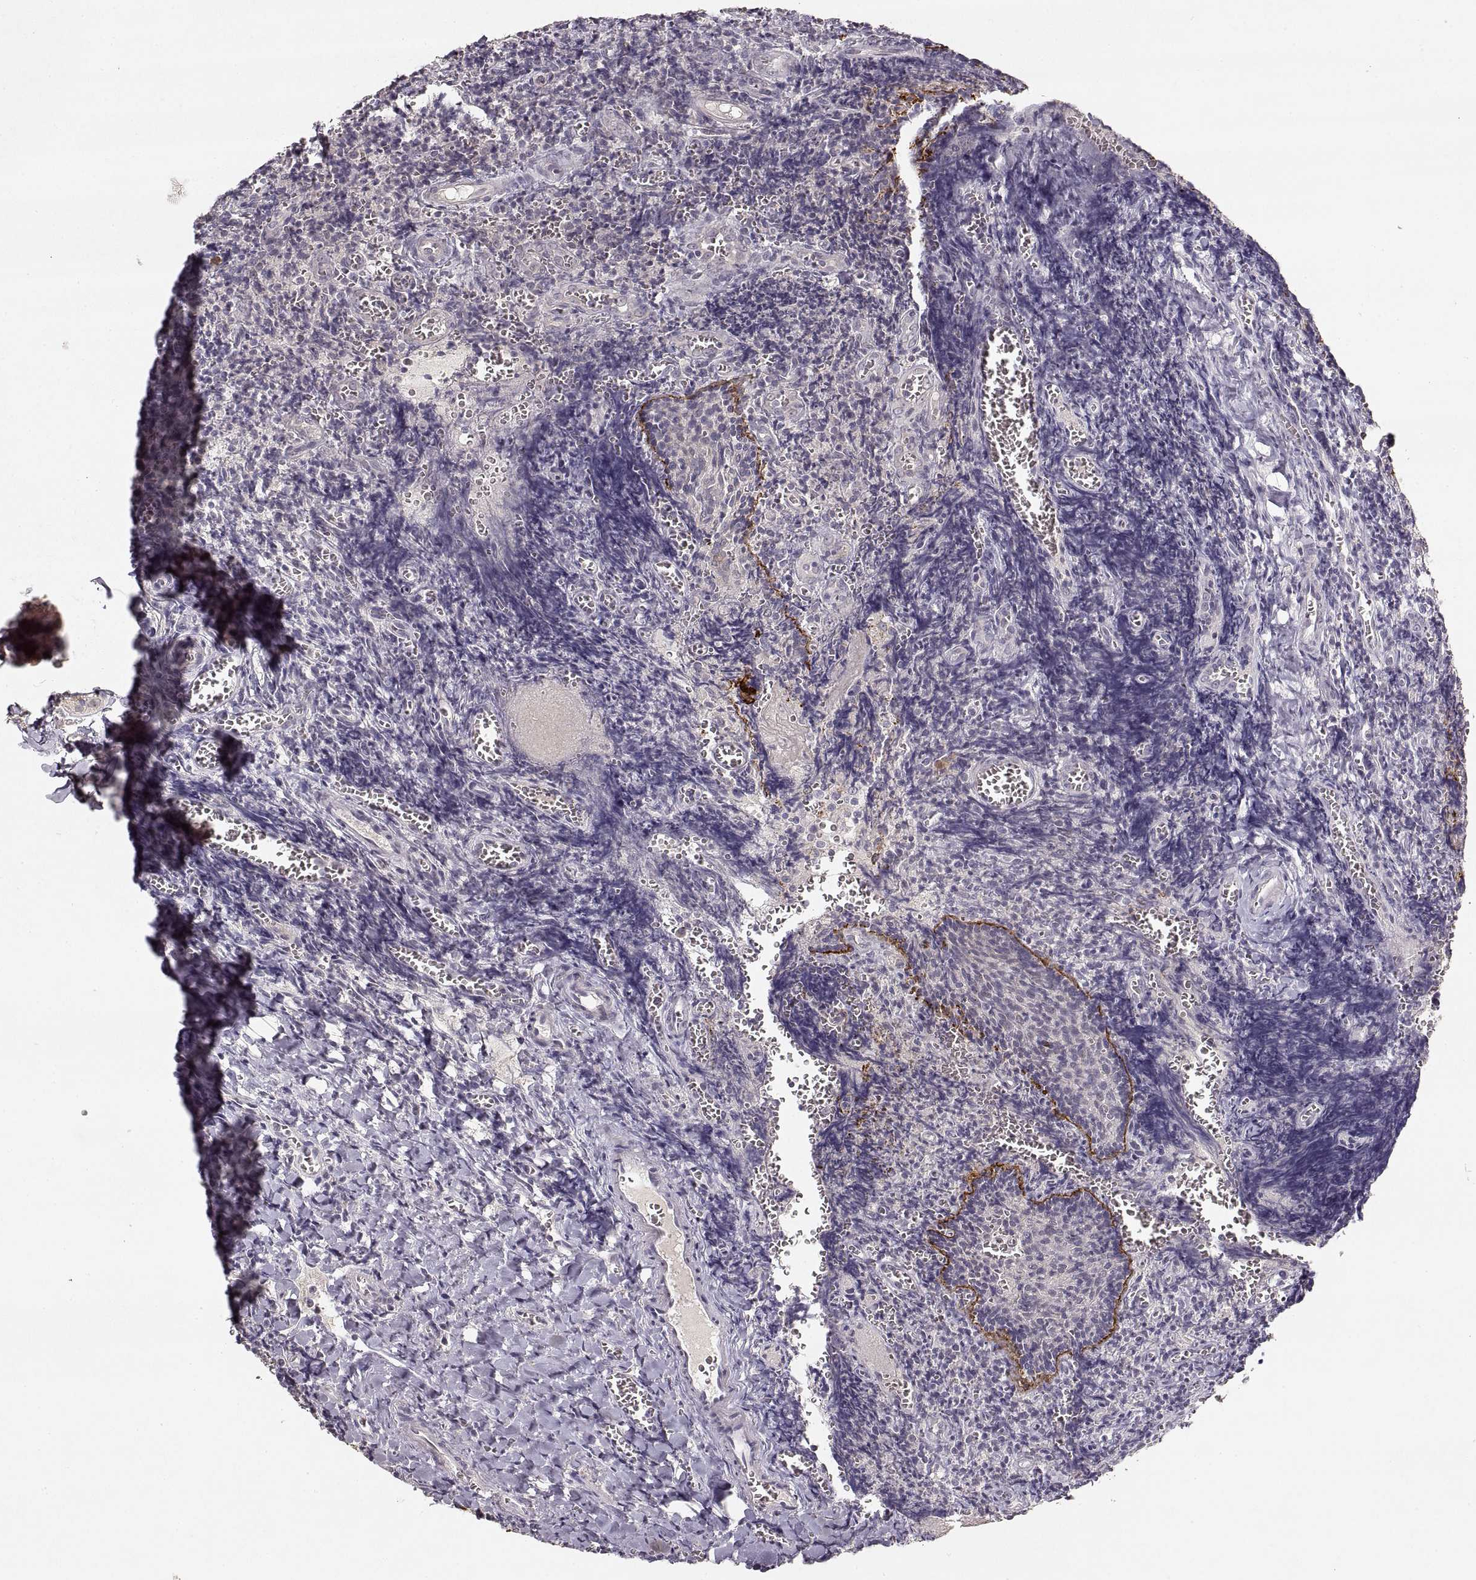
{"staining": {"intensity": "negative", "quantity": "none", "location": "none"}, "tissue": "tonsil", "cell_type": "Germinal center cells", "image_type": "normal", "snomed": [{"axis": "morphology", "description": "Normal tissue, NOS"}, {"axis": "morphology", "description": "Inflammation, NOS"}, {"axis": "topography", "description": "Tonsil"}], "caption": "The immunohistochemistry (IHC) photomicrograph has no significant positivity in germinal center cells of tonsil. Nuclei are stained in blue.", "gene": "LAMC2", "patient": {"sex": "female", "age": 31}}